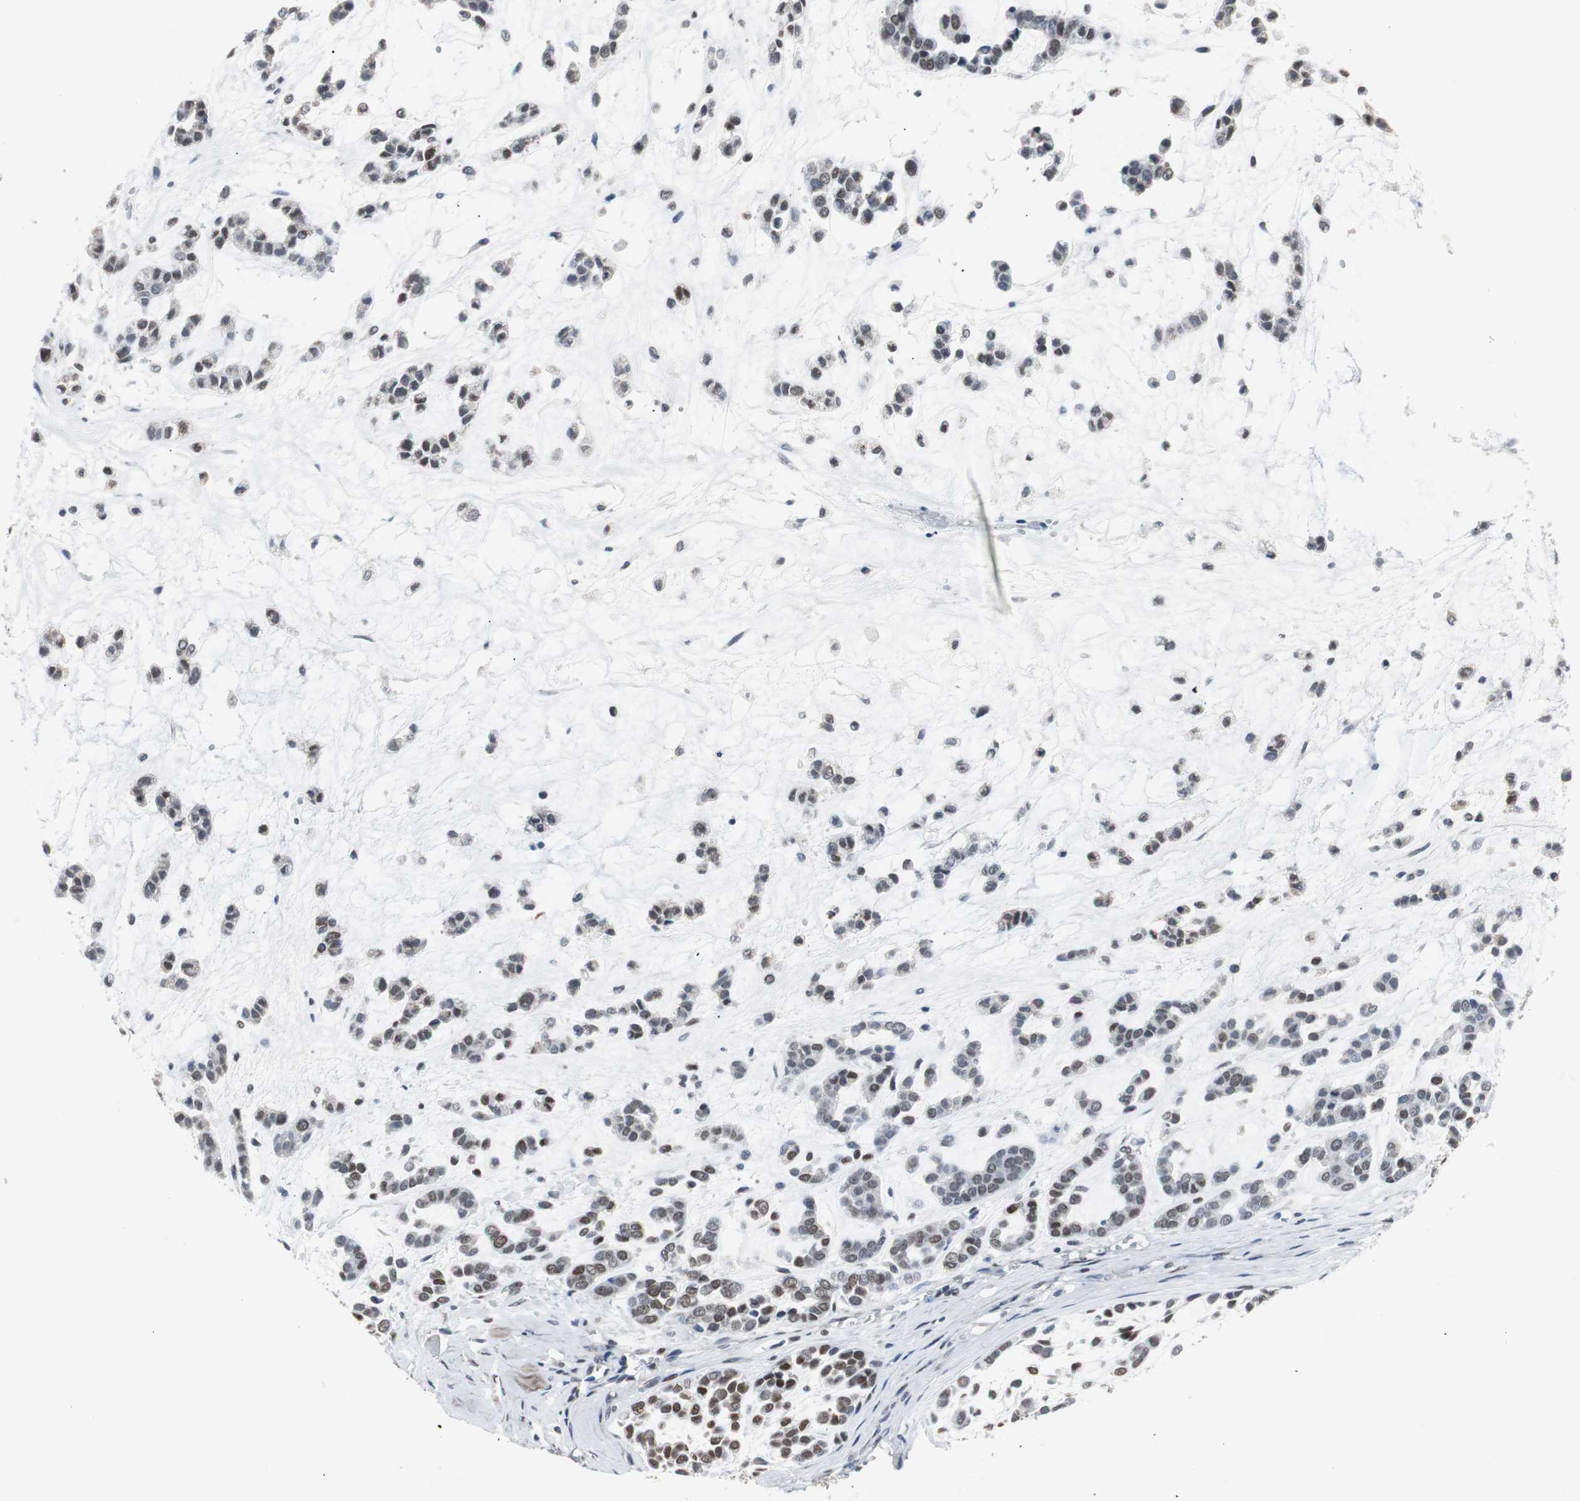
{"staining": {"intensity": "moderate", "quantity": "<25%", "location": "nuclear"}, "tissue": "head and neck cancer", "cell_type": "Tumor cells", "image_type": "cancer", "snomed": [{"axis": "morphology", "description": "Adenocarcinoma, NOS"}, {"axis": "morphology", "description": "Adenoma, NOS"}, {"axis": "topography", "description": "Head-Neck"}], "caption": "Moderate nuclear positivity is appreciated in approximately <25% of tumor cells in head and neck adenoma.", "gene": "ZHX2", "patient": {"sex": "female", "age": 55}}